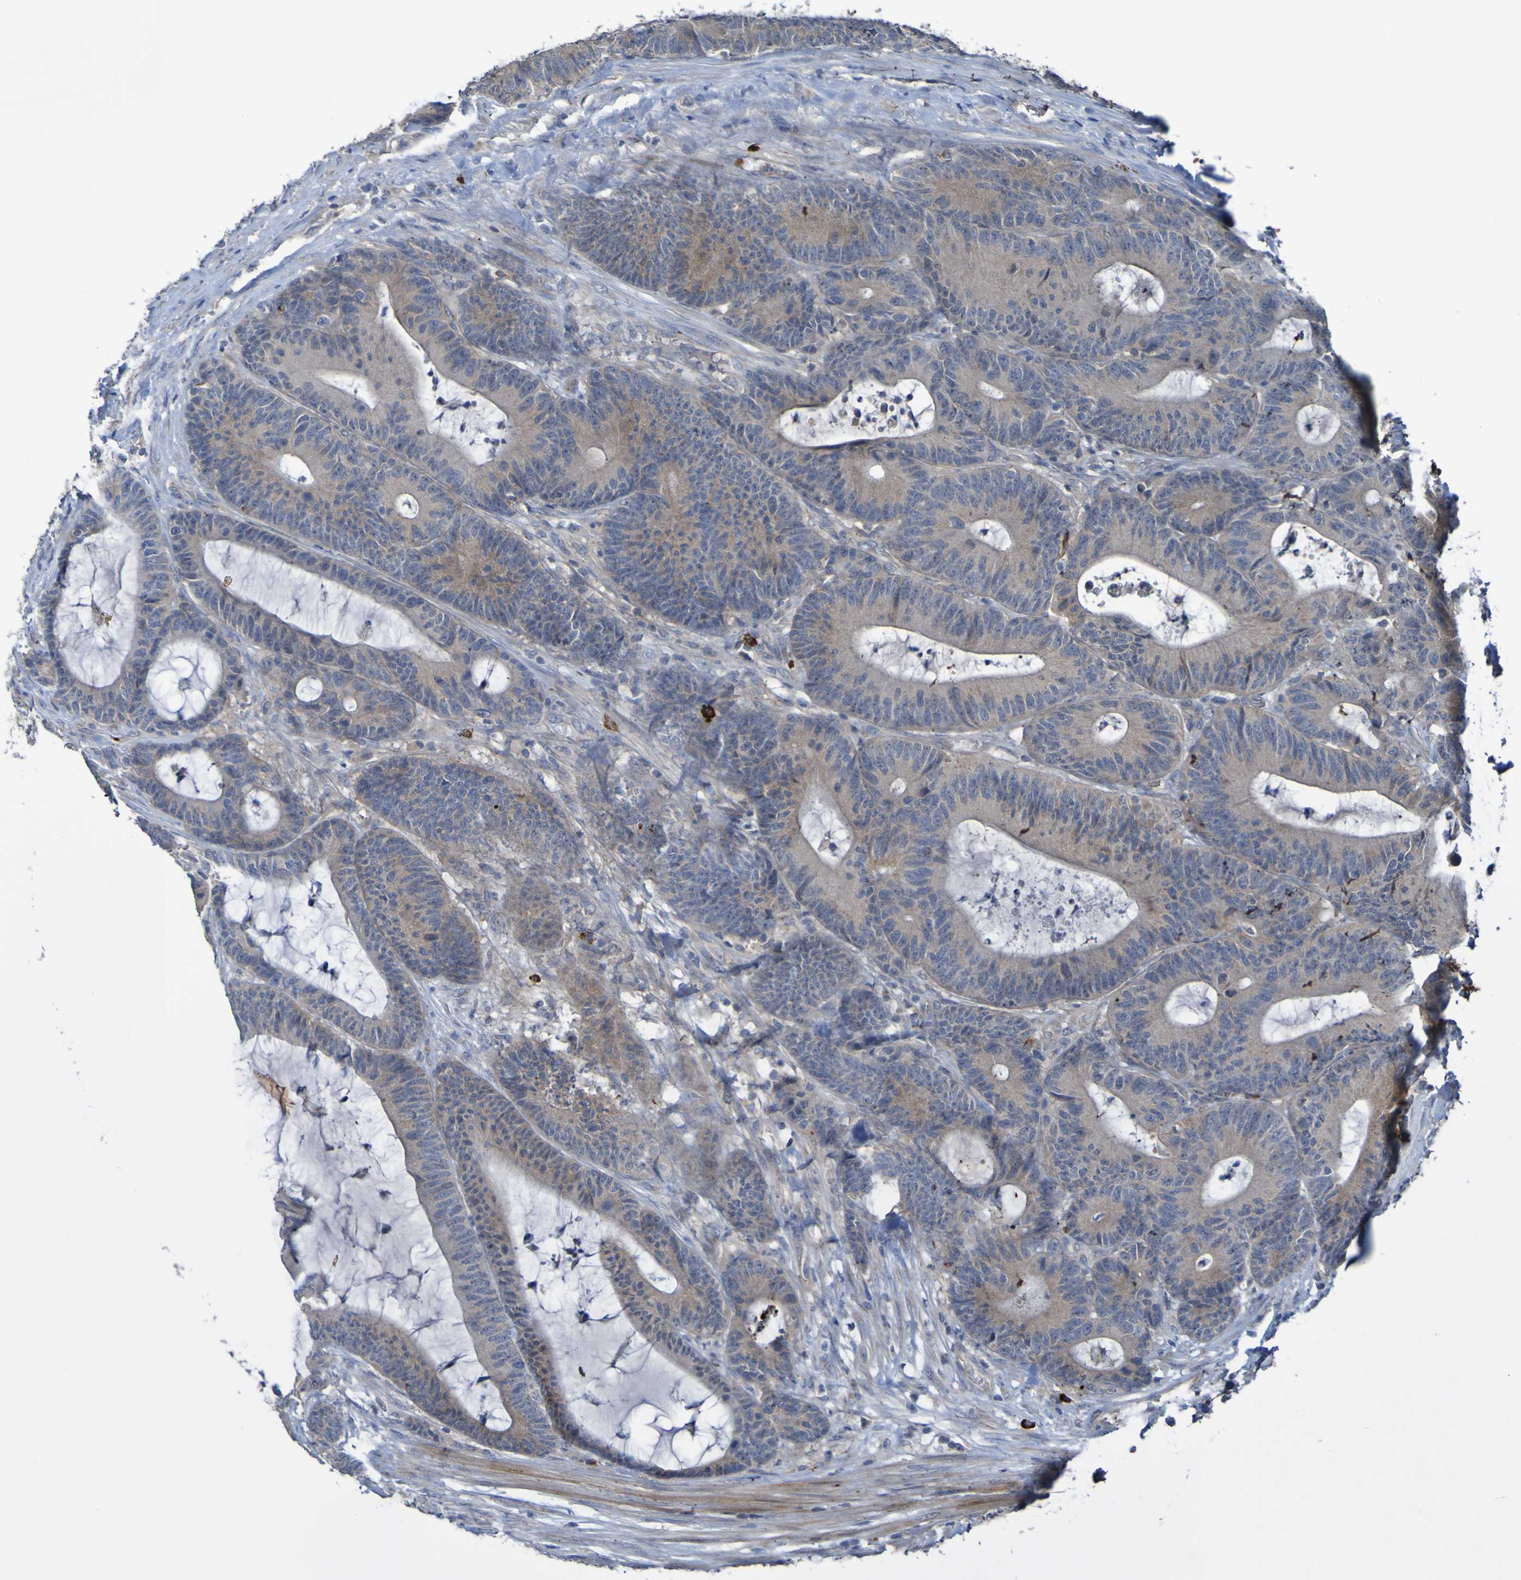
{"staining": {"intensity": "moderate", "quantity": ">75%", "location": "cytoplasmic/membranous"}, "tissue": "colorectal cancer", "cell_type": "Tumor cells", "image_type": "cancer", "snomed": [{"axis": "morphology", "description": "Adenocarcinoma, NOS"}, {"axis": "topography", "description": "Colon"}], "caption": "The histopathology image demonstrates immunohistochemical staining of colorectal cancer (adenocarcinoma). There is moderate cytoplasmic/membranous positivity is seen in about >75% of tumor cells.", "gene": "ANGPT4", "patient": {"sex": "female", "age": 84}}